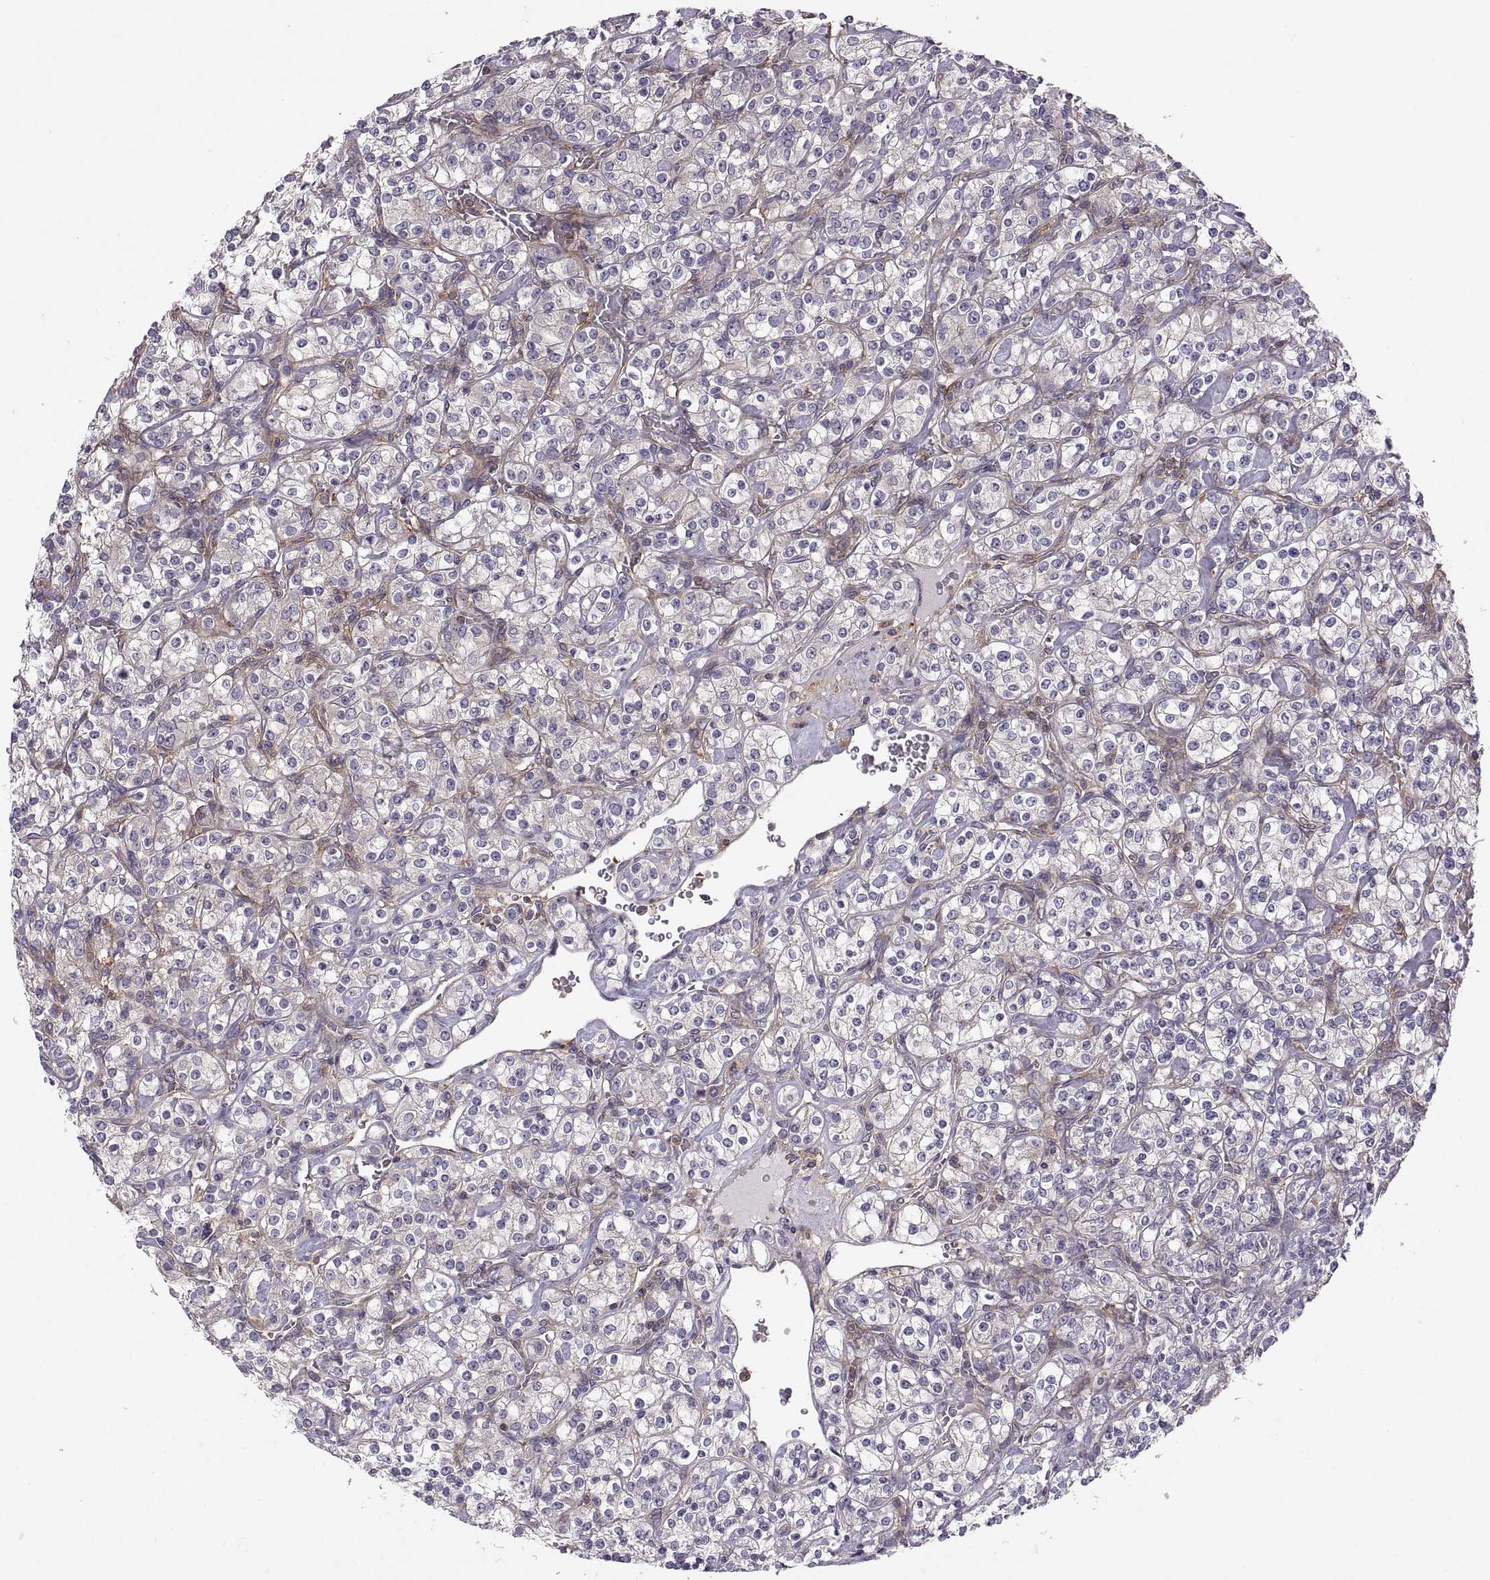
{"staining": {"intensity": "negative", "quantity": "none", "location": "none"}, "tissue": "renal cancer", "cell_type": "Tumor cells", "image_type": "cancer", "snomed": [{"axis": "morphology", "description": "Adenocarcinoma, NOS"}, {"axis": "topography", "description": "Kidney"}], "caption": "Histopathology image shows no protein expression in tumor cells of renal adenocarcinoma tissue.", "gene": "SPATA32", "patient": {"sex": "male", "age": 77}}